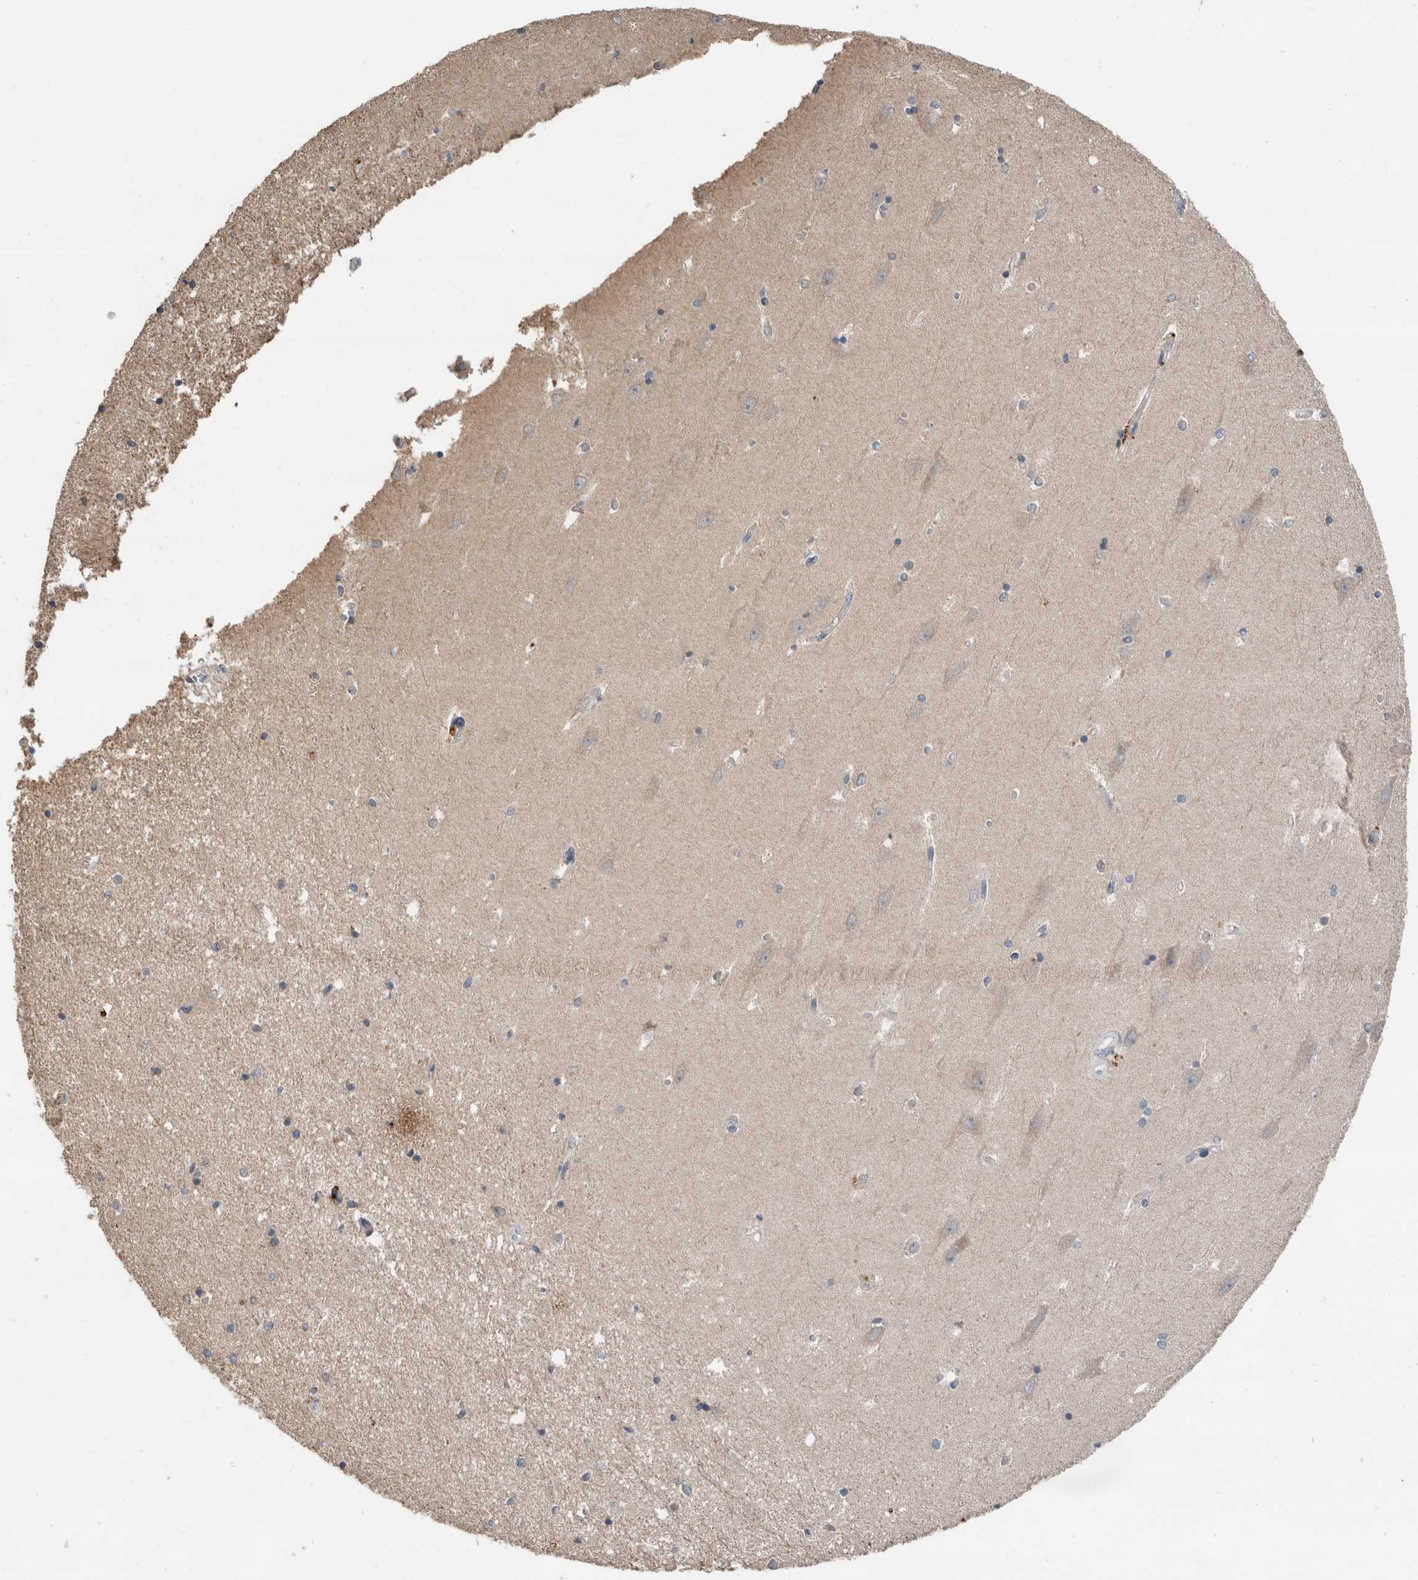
{"staining": {"intensity": "moderate", "quantity": "<25%", "location": "cytoplasmic/membranous"}, "tissue": "hippocampus", "cell_type": "Glial cells", "image_type": "normal", "snomed": [{"axis": "morphology", "description": "Normal tissue, NOS"}, {"axis": "topography", "description": "Hippocampus"}], "caption": "This photomicrograph reveals immunohistochemistry staining of normal hippocampus, with low moderate cytoplasmic/membranous staining in about <25% of glial cells.", "gene": "ERAP2", "patient": {"sex": "male", "age": 45}}